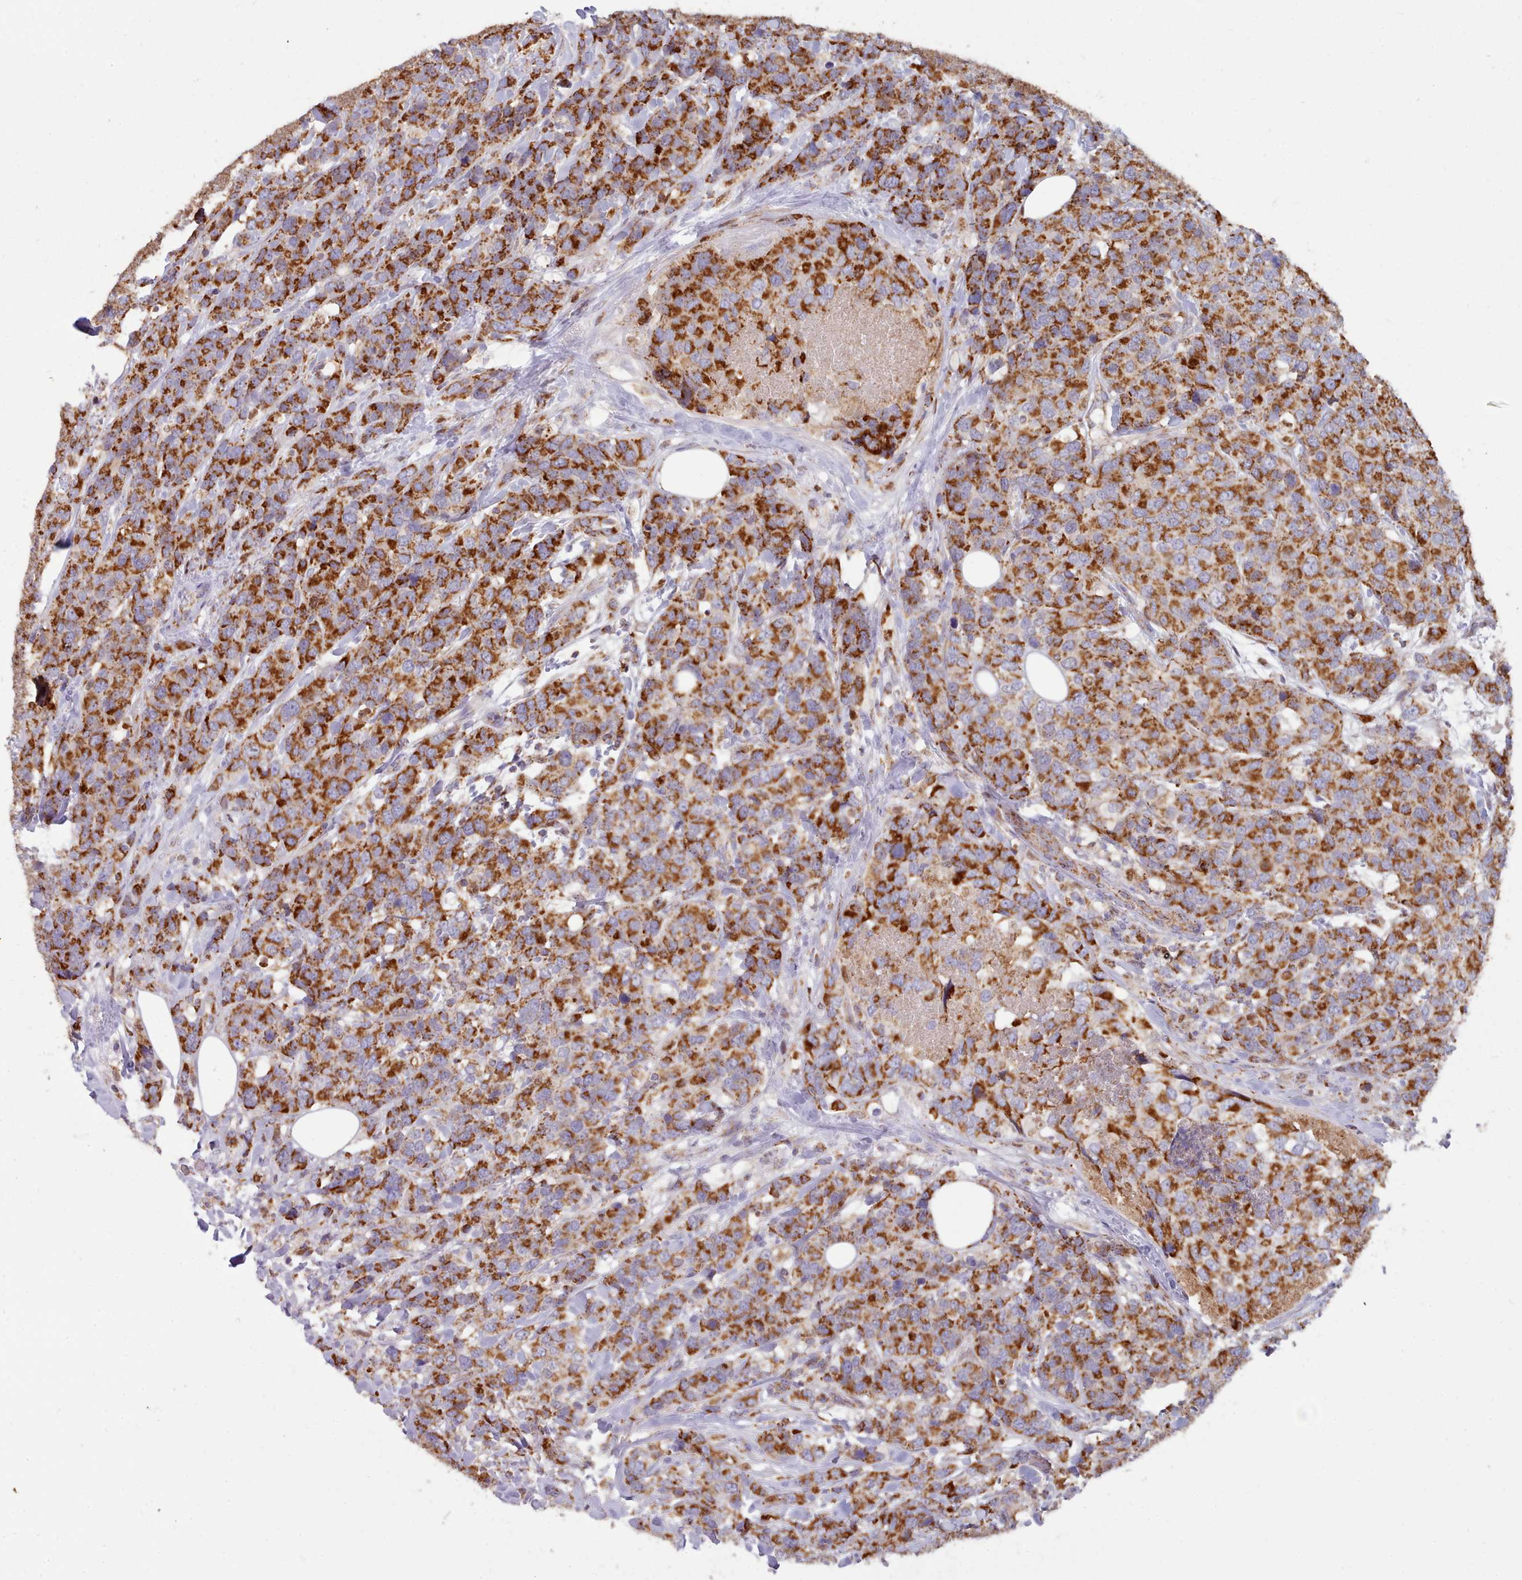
{"staining": {"intensity": "strong", "quantity": ">75%", "location": "cytoplasmic/membranous"}, "tissue": "breast cancer", "cell_type": "Tumor cells", "image_type": "cancer", "snomed": [{"axis": "morphology", "description": "Lobular carcinoma"}, {"axis": "topography", "description": "Breast"}], "caption": "Breast cancer stained with a protein marker demonstrates strong staining in tumor cells.", "gene": "HSDL2", "patient": {"sex": "female", "age": 59}}